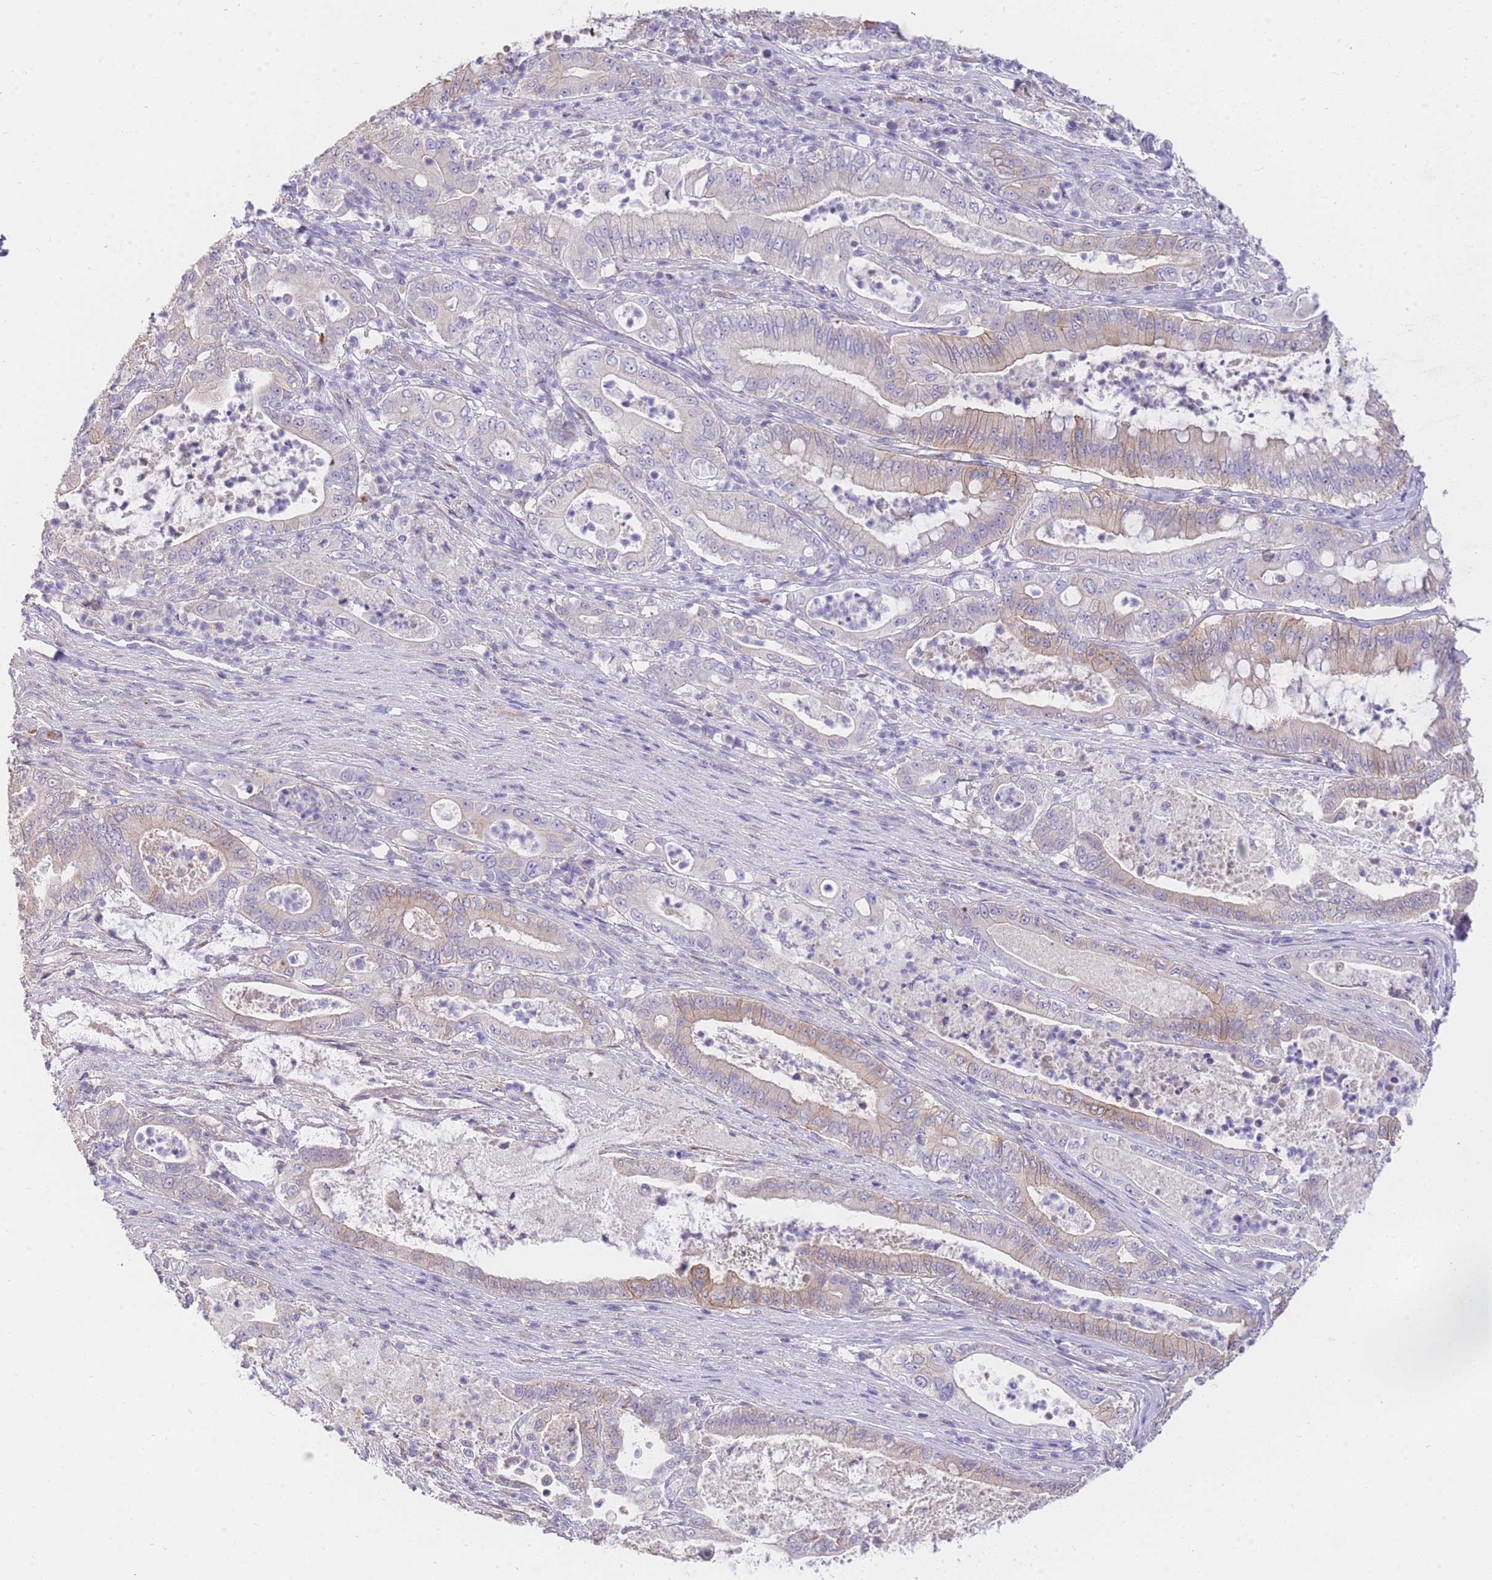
{"staining": {"intensity": "weak", "quantity": "<25%", "location": "cytoplasmic/membranous"}, "tissue": "pancreatic cancer", "cell_type": "Tumor cells", "image_type": "cancer", "snomed": [{"axis": "morphology", "description": "Adenocarcinoma, NOS"}, {"axis": "topography", "description": "Pancreas"}], "caption": "Tumor cells are negative for brown protein staining in adenocarcinoma (pancreatic).", "gene": "C2orf88", "patient": {"sex": "male", "age": 71}}